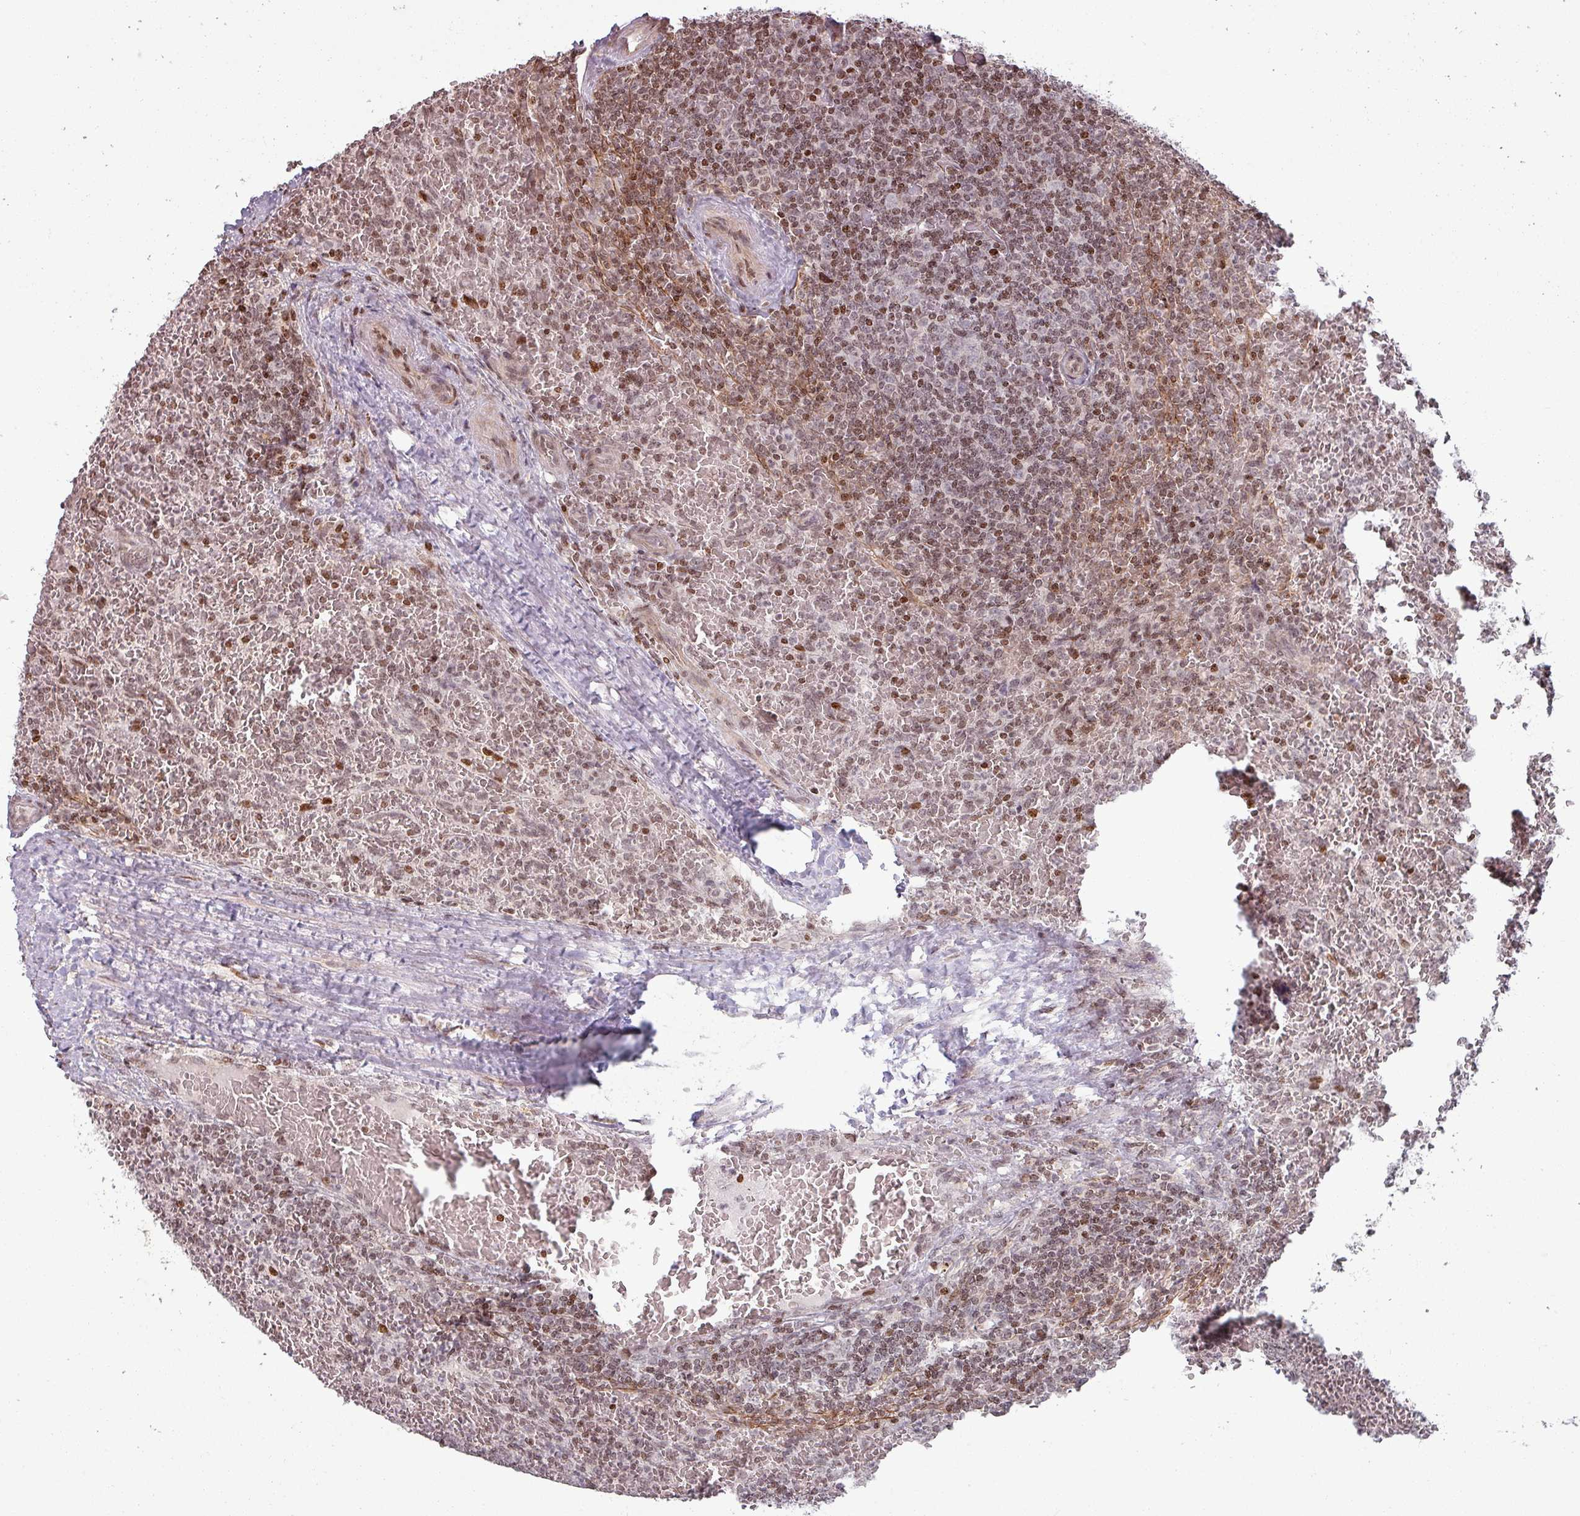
{"staining": {"intensity": "moderate", "quantity": ">75%", "location": "nuclear"}, "tissue": "lymphoma", "cell_type": "Tumor cells", "image_type": "cancer", "snomed": [{"axis": "morphology", "description": "Malignant lymphoma, non-Hodgkin's type, Low grade"}, {"axis": "topography", "description": "Spleen"}], "caption": "Immunohistochemical staining of low-grade malignant lymphoma, non-Hodgkin's type reveals medium levels of moderate nuclear expression in approximately >75% of tumor cells.", "gene": "NCOR1", "patient": {"sex": "female", "age": 64}}